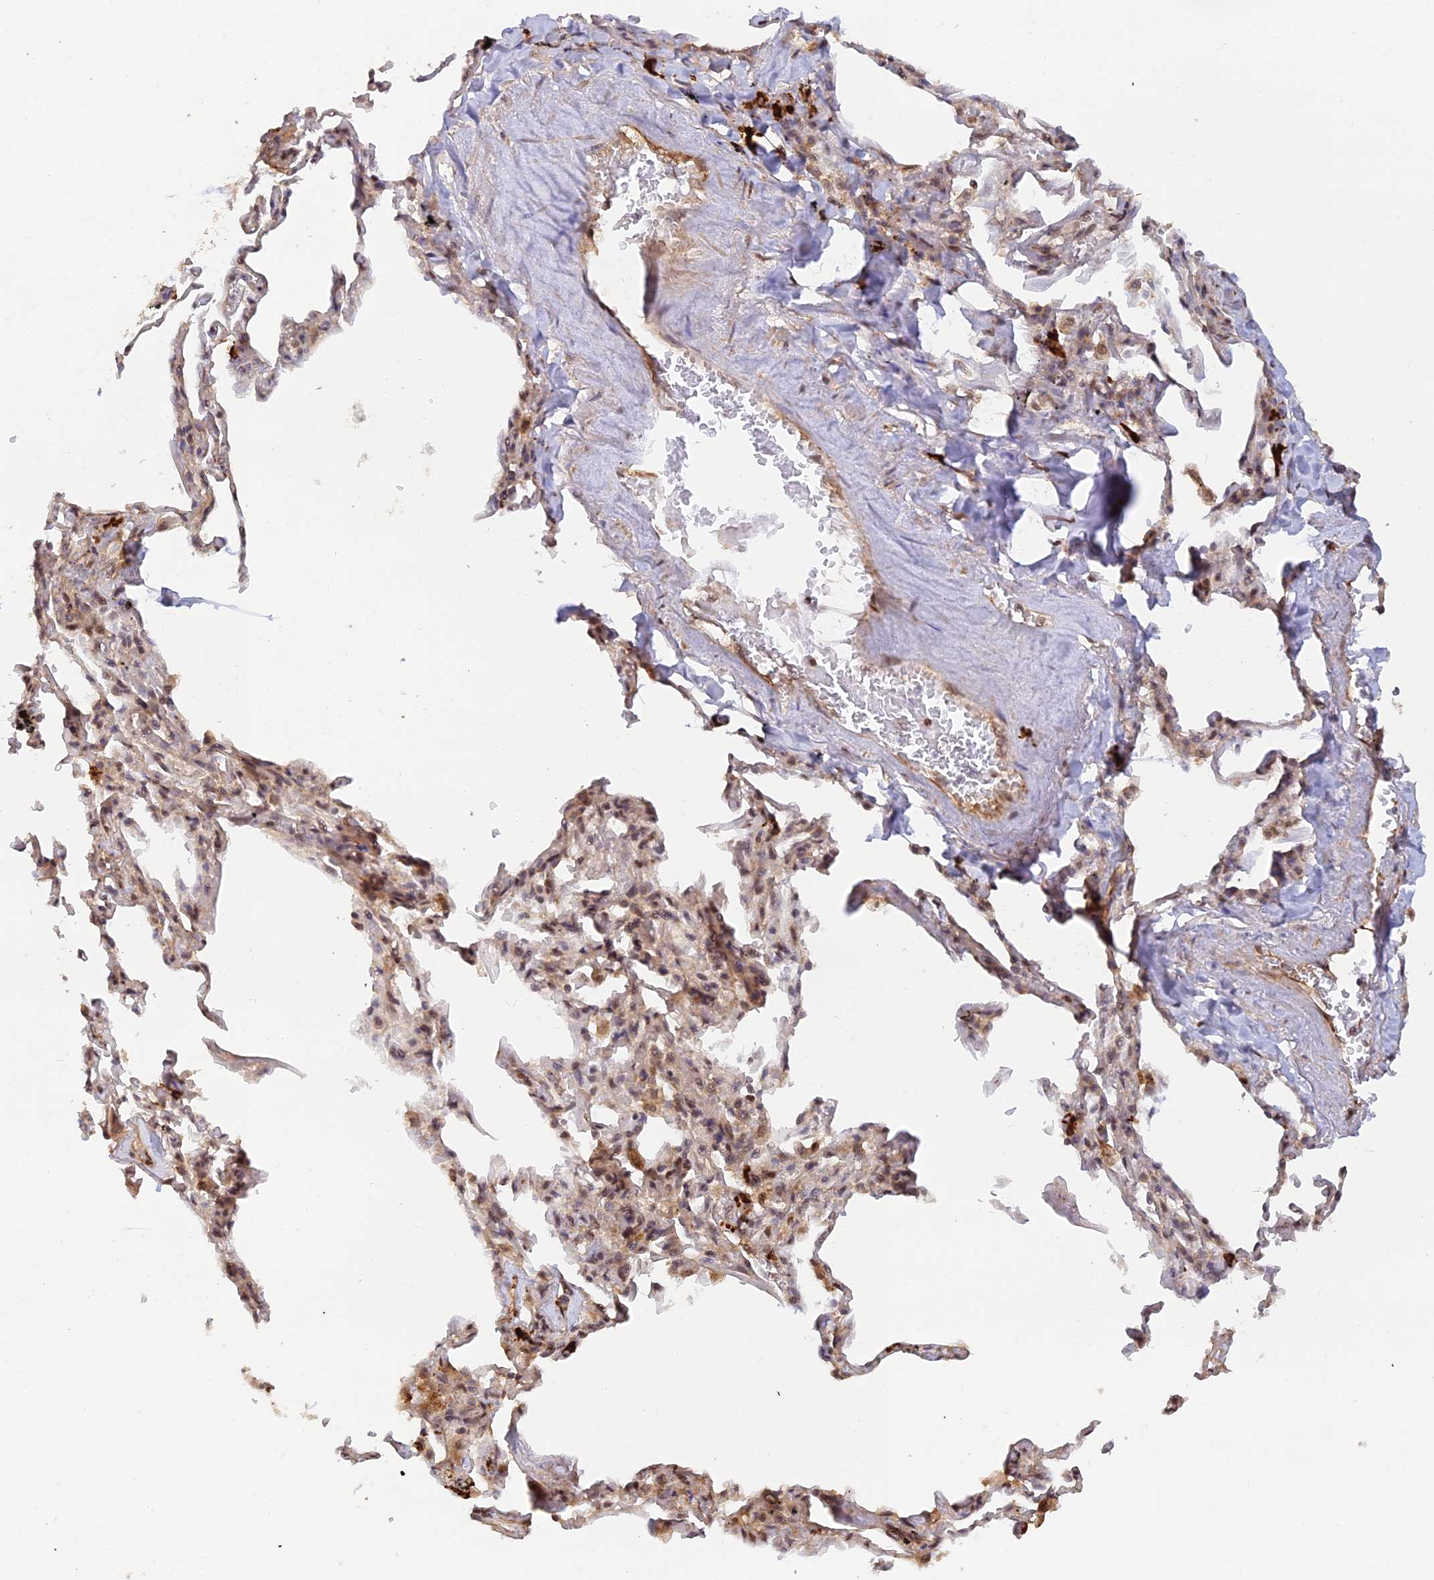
{"staining": {"intensity": "moderate", "quantity": "<25%", "location": "cytoplasmic/membranous,nuclear"}, "tissue": "adipose tissue", "cell_type": "Adipocytes", "image_type": "normal", "snomed": [{"axis": "morphology", "description": "Normal tissue, NOS"}, {"axis": "topography", "description": "Lymph node"}, {"axis": "topography", "description": "Bronchus"}], "caption": "Moderate cytoplasmic/membranous,nuclear expression is identified in approximately <25% of adipocytes in benign adipose tissue.", "gene": "ZNF565", "patient": {"sex": "male", "age": 63}}